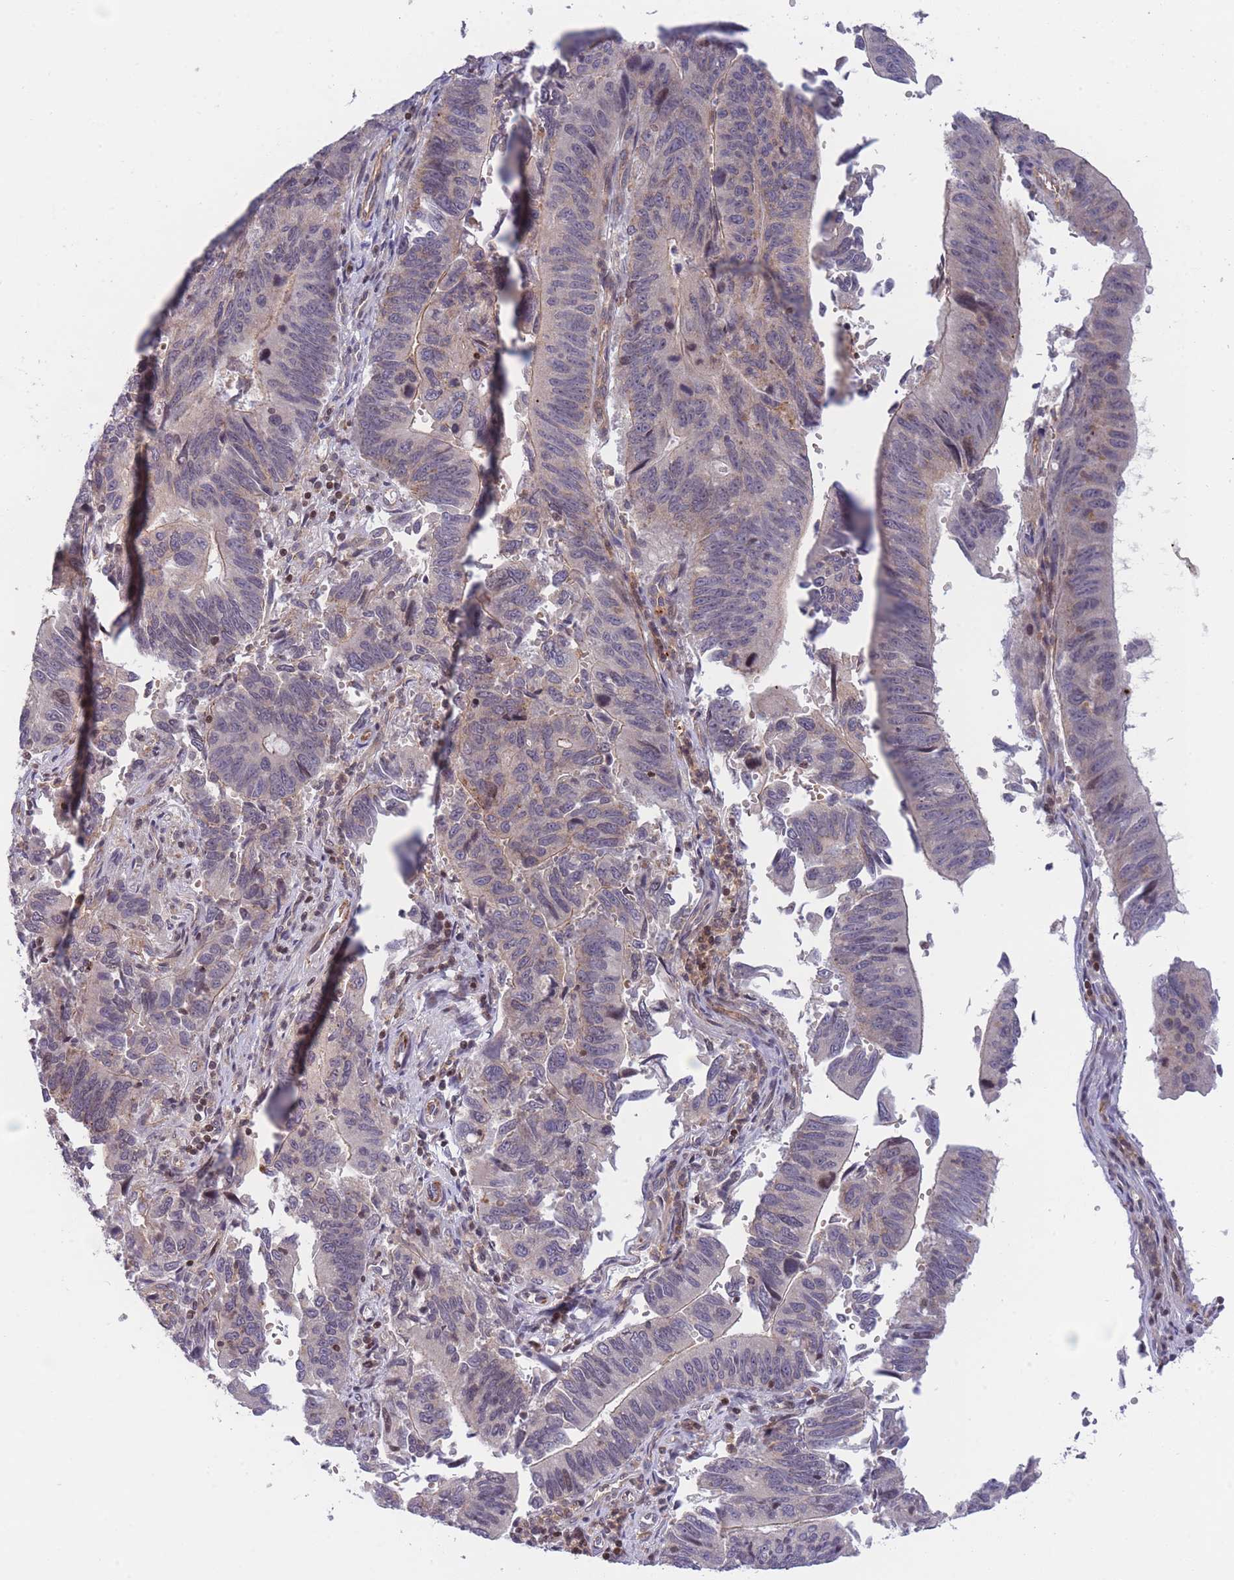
{"staining": {"intensity": "weak", "quantity": "<25%", "location": "cytoplasmic/membranous"}, "tissue": "stomach cancer", "cell_type": "Tumor cells", "image_type": "cancer", "snomed": [{"axis": "morphology", "description": "Adenocarcinoma, NOS"}, {"axis": "topography", "description": "Stomach"}], "caption": "High magnification brightfield microscopy of adenocarcinoma (stomach) stained with DAB (brown) and counterstained with hematoxylin (blue): tumor cells show no significant positivity.", "gene": "SLC35F5", "patient": {"sex": "male", "age": 59}}